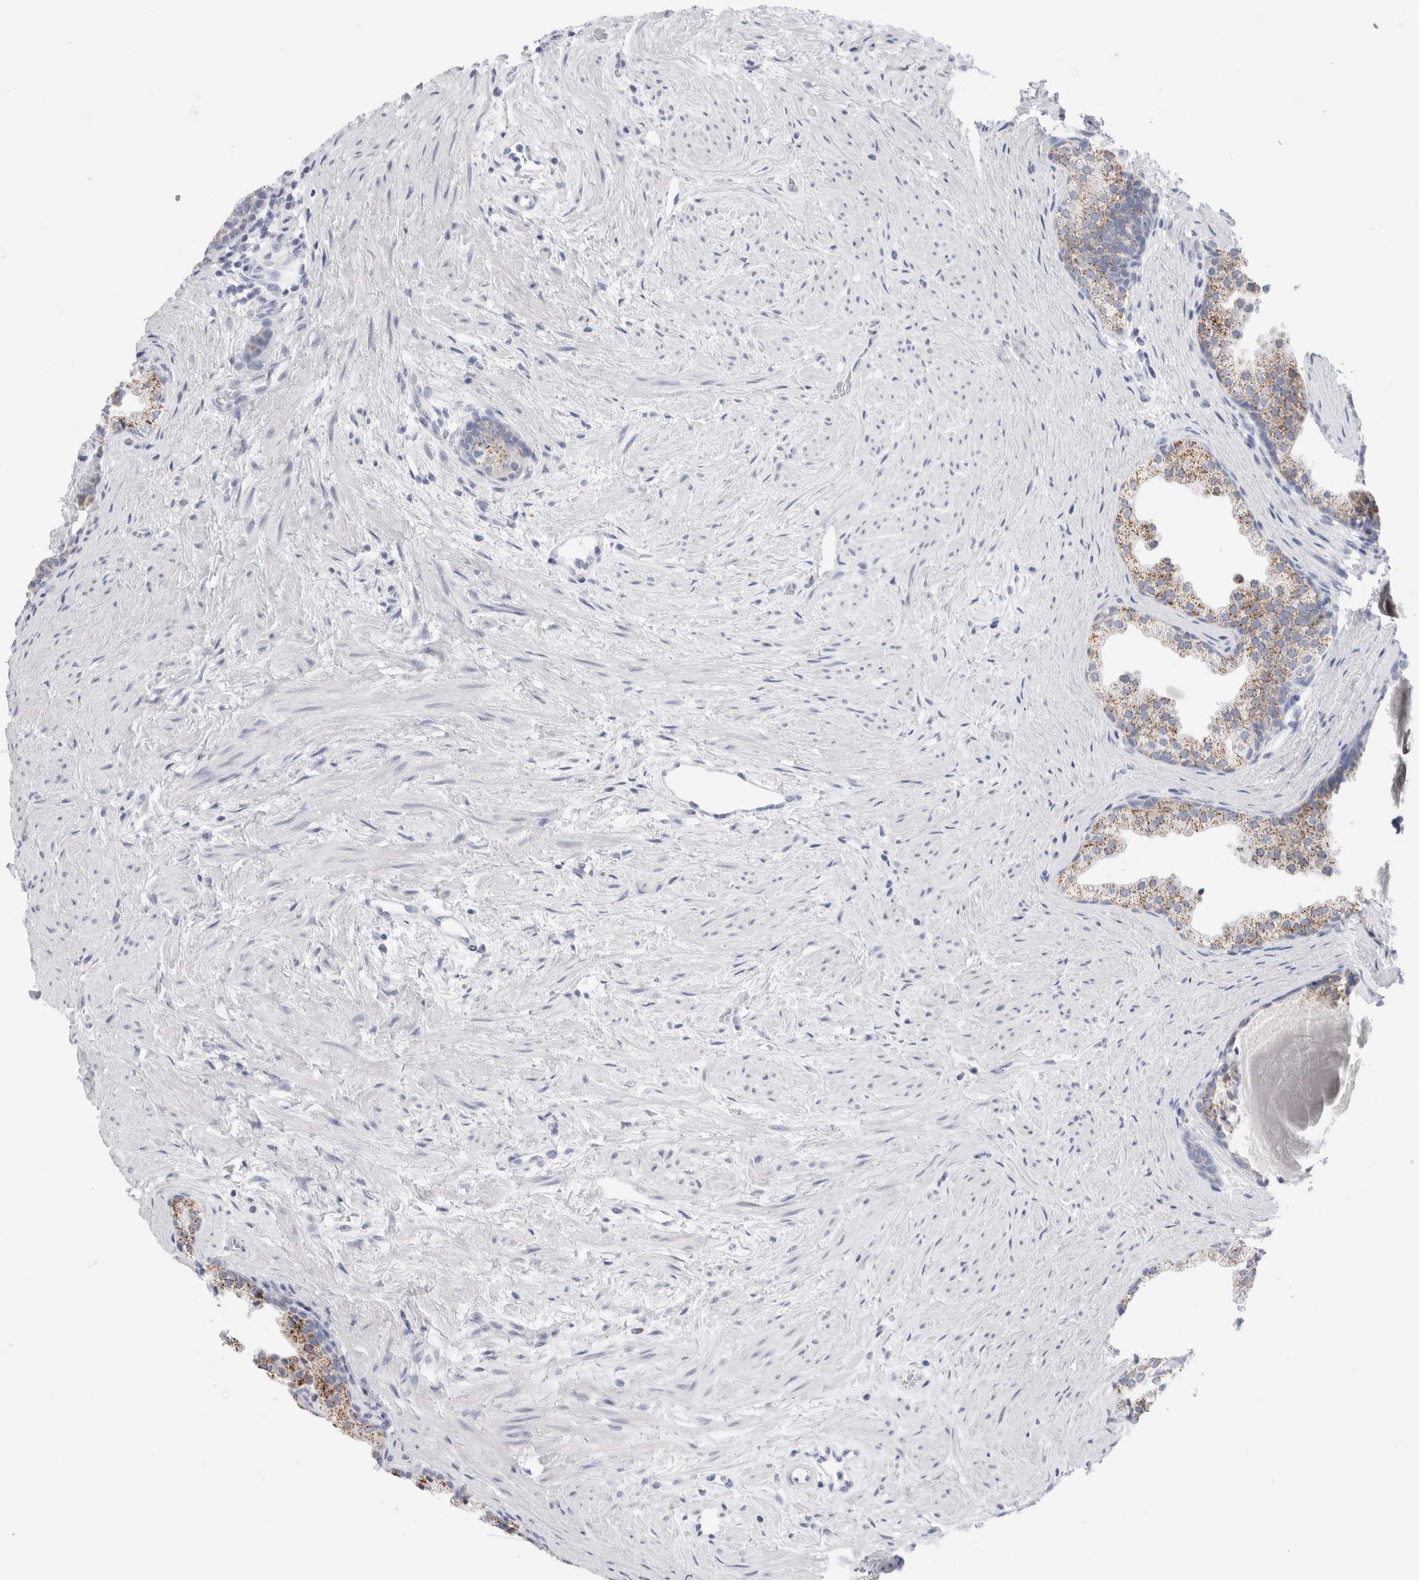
{"staining": {"intensity": "moderate", "quantity": "25%-75%", "location": "cytoplasmic/membranous"}, "tissue": "prostate", "cell_type": "Glandular cells", "image_type": "normal", "snomed": [{"axis": "morphology", "description": "Normal tissue, NOS"}, {"axis": "topography", "description": "Prostate"}], "caption": "Immunohistochemical staining of benign prostate reveals medium levels of moderate cytoplasmic/membranous staining in approximately 25%-75% of glandular cells.", "gene": "ECHDC2", "patient": {"sex": "male", "age": 48}}